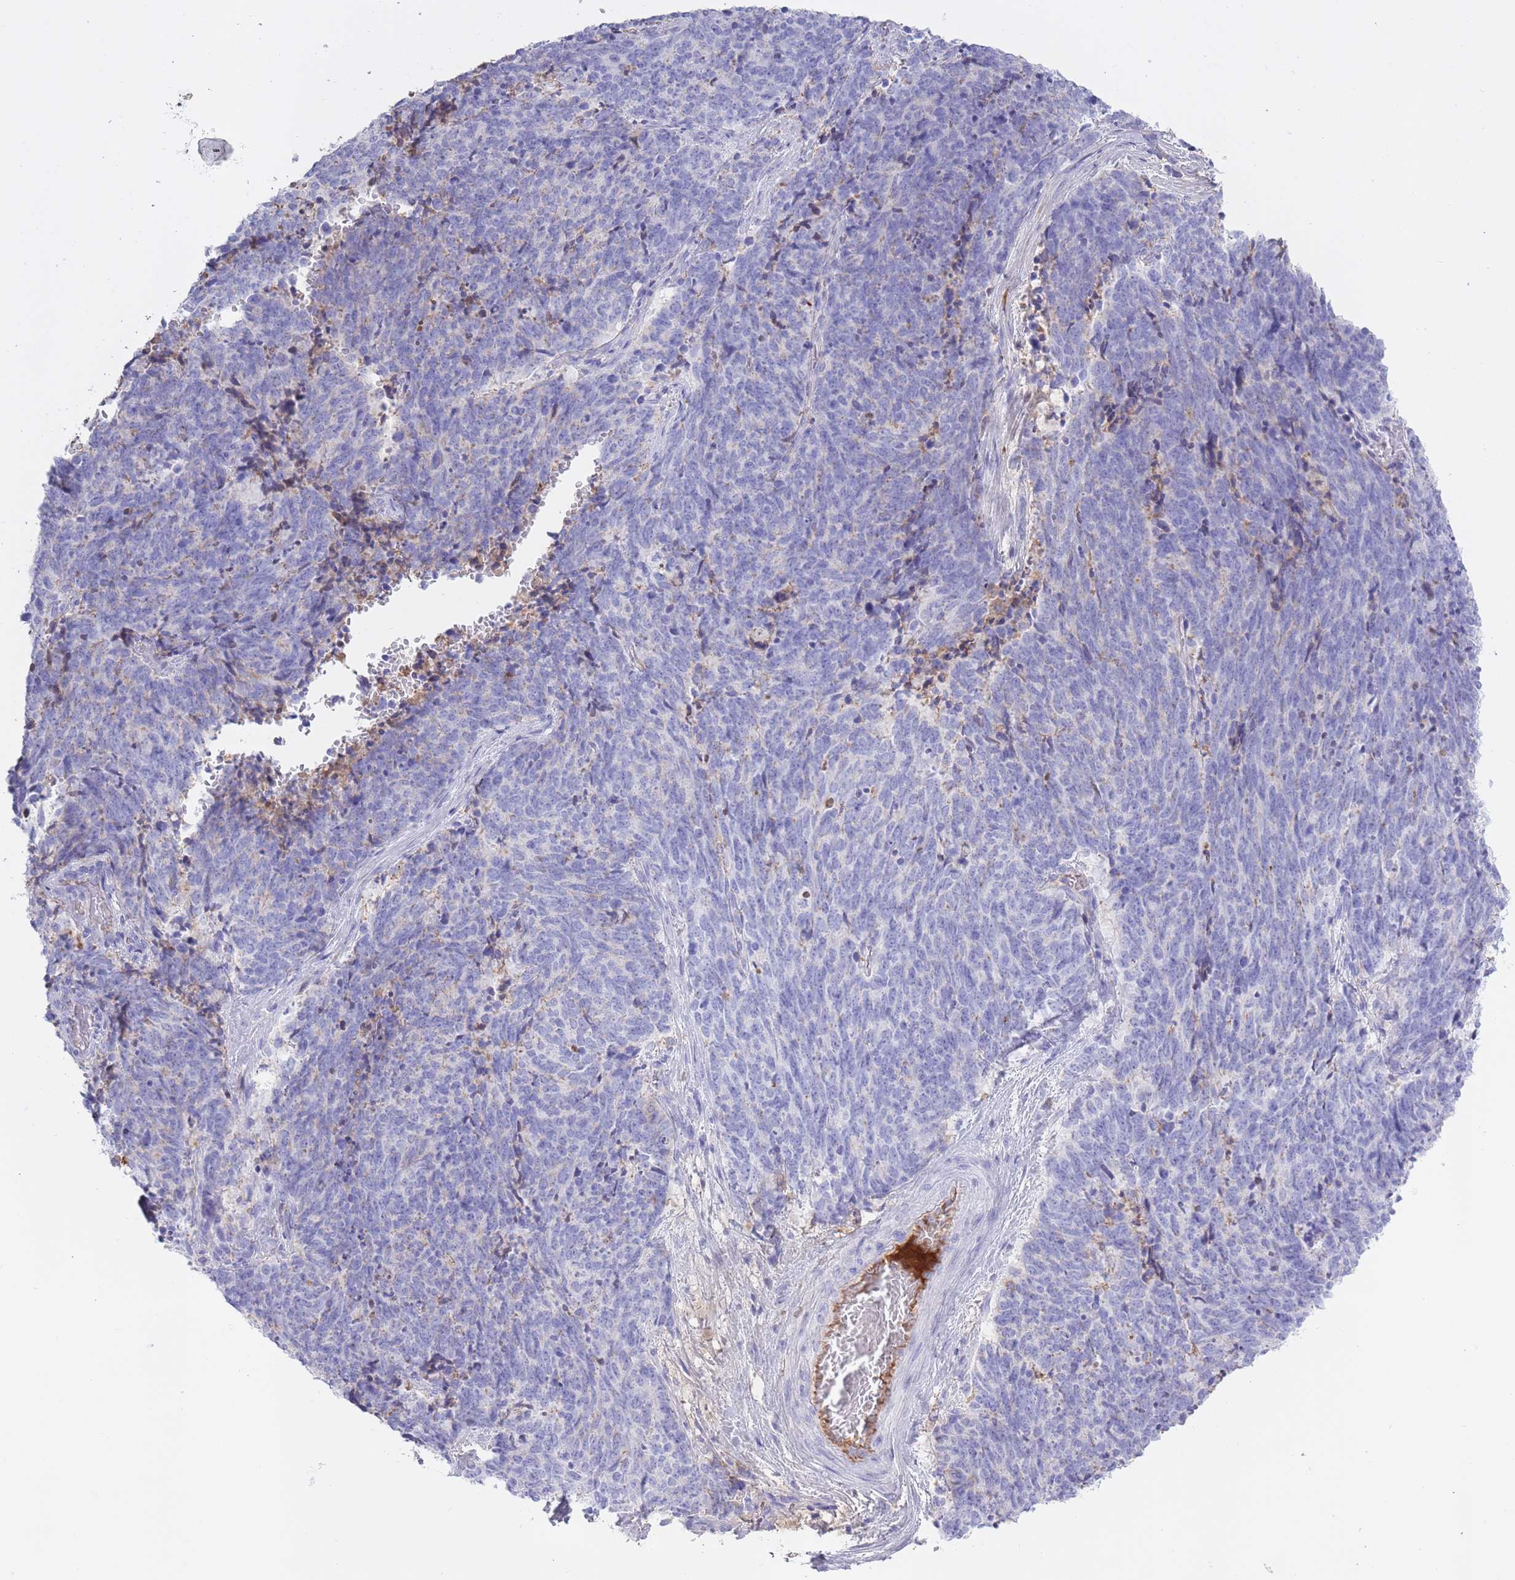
{"staining": {"intensity": "negative", "quantity": "none", "location": "none"}, "tissue": "cervical cancer", "cell_type": "Tumor cells", "image_type": "cancer", "snomed": [{"axis": "morphology", "description": "Squamous cell carcinoma, NOS"}, {"axis": "topography", "description": "Cervix"}], "caption": "This is an immunohistochemistry micrograph of cervical cancer. There is no positivity in tumor cells.", "gene": "AP3S2", "patient": {"sex": "female", "age": 29}}